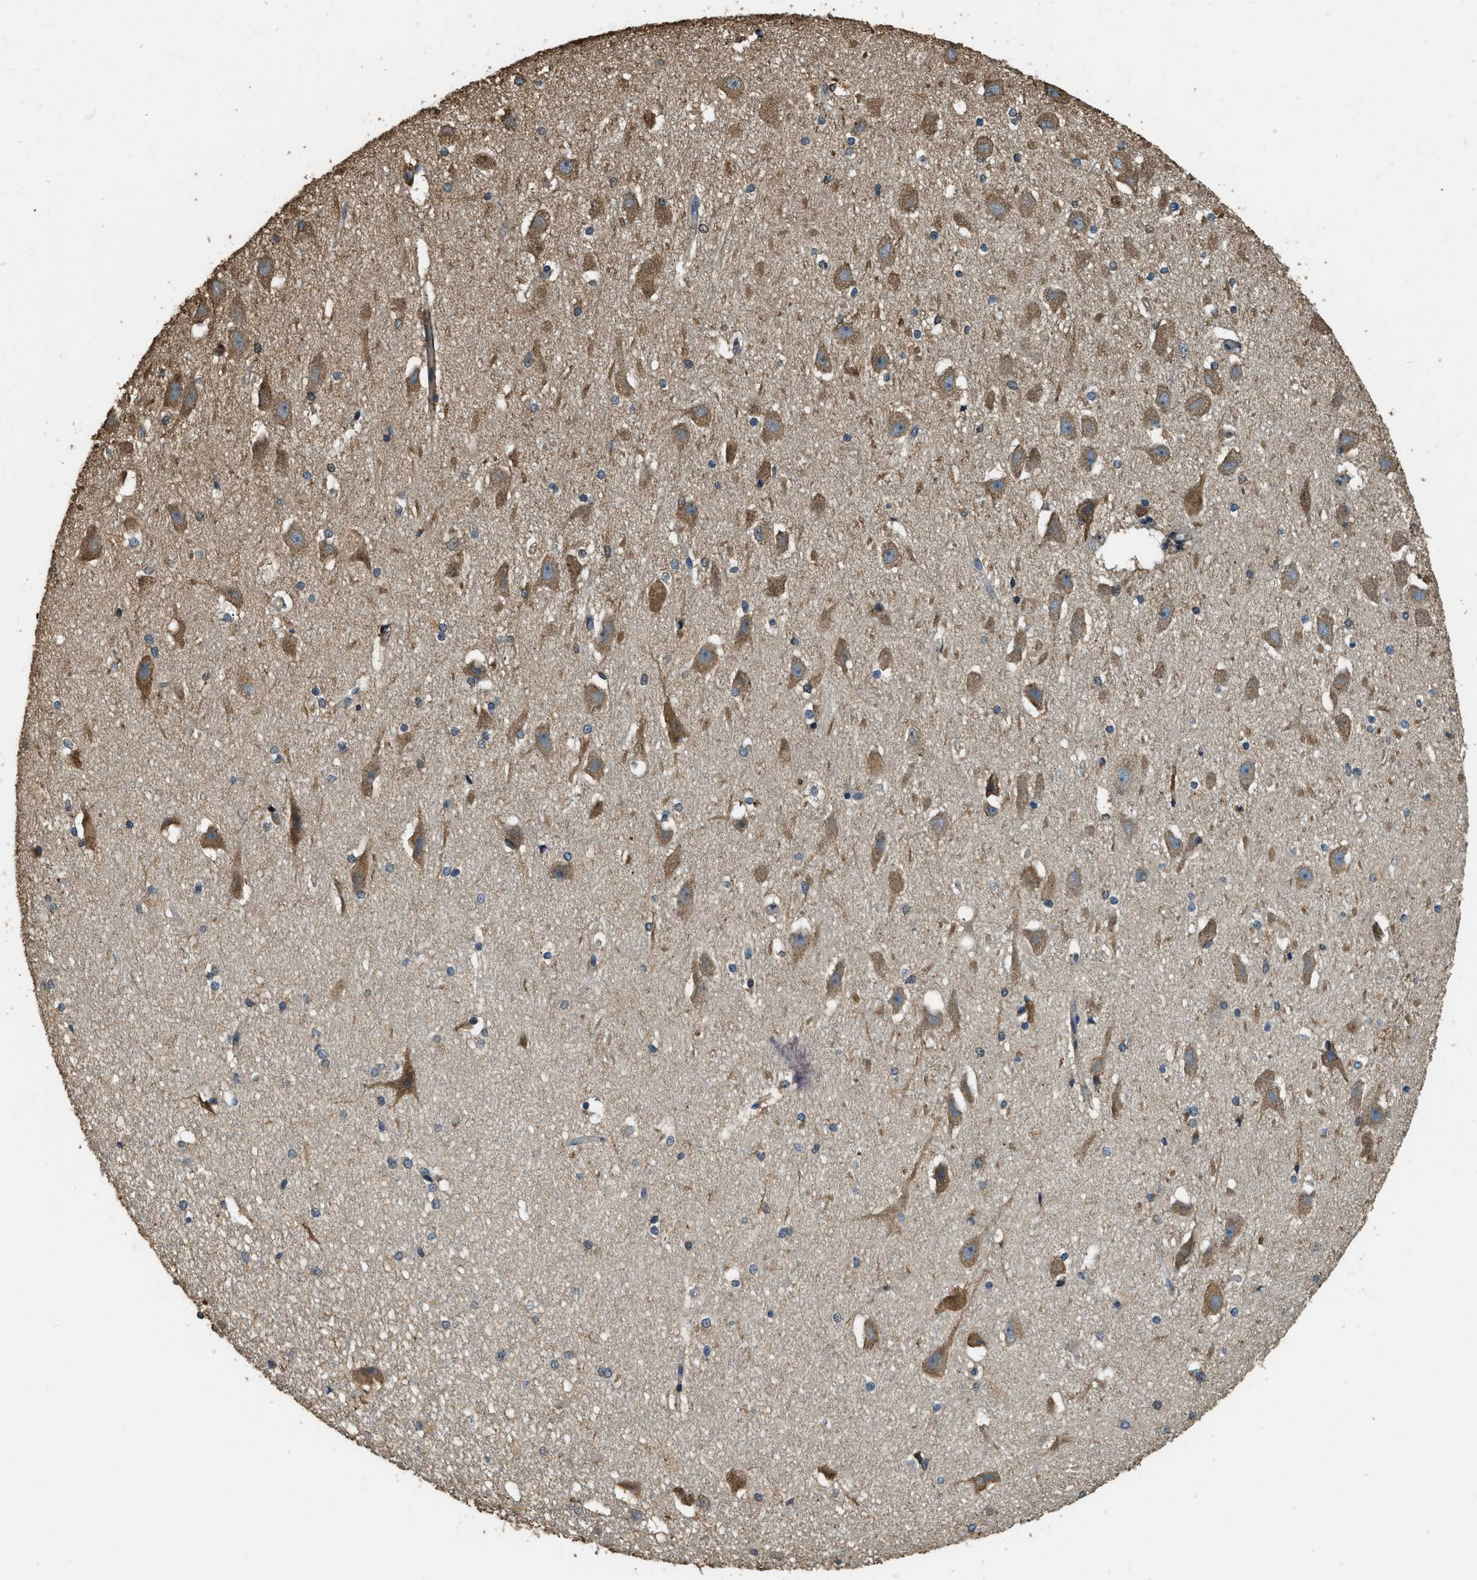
{"staining": {"intensity": "moderate", "quantity": "<25%", "location": "cytoplasmic/membranous"}, "tissue": "hippocampus", "cell_type": "Glial cells", "image_type": "normal", "snomed": [{"axis": "morphology", "description": "Normal tissue, NOS"}, {"axis": "topography", "description": "Hippocampus"}], "caption": "About <25% of glial cells in normal hippocampus show moderate cytoplasmic/membranous protein expression as visualized by brown immunohistochemical staining.", "gene": "ERGIC1", "patient": {"sex": "female", "age": 19}}